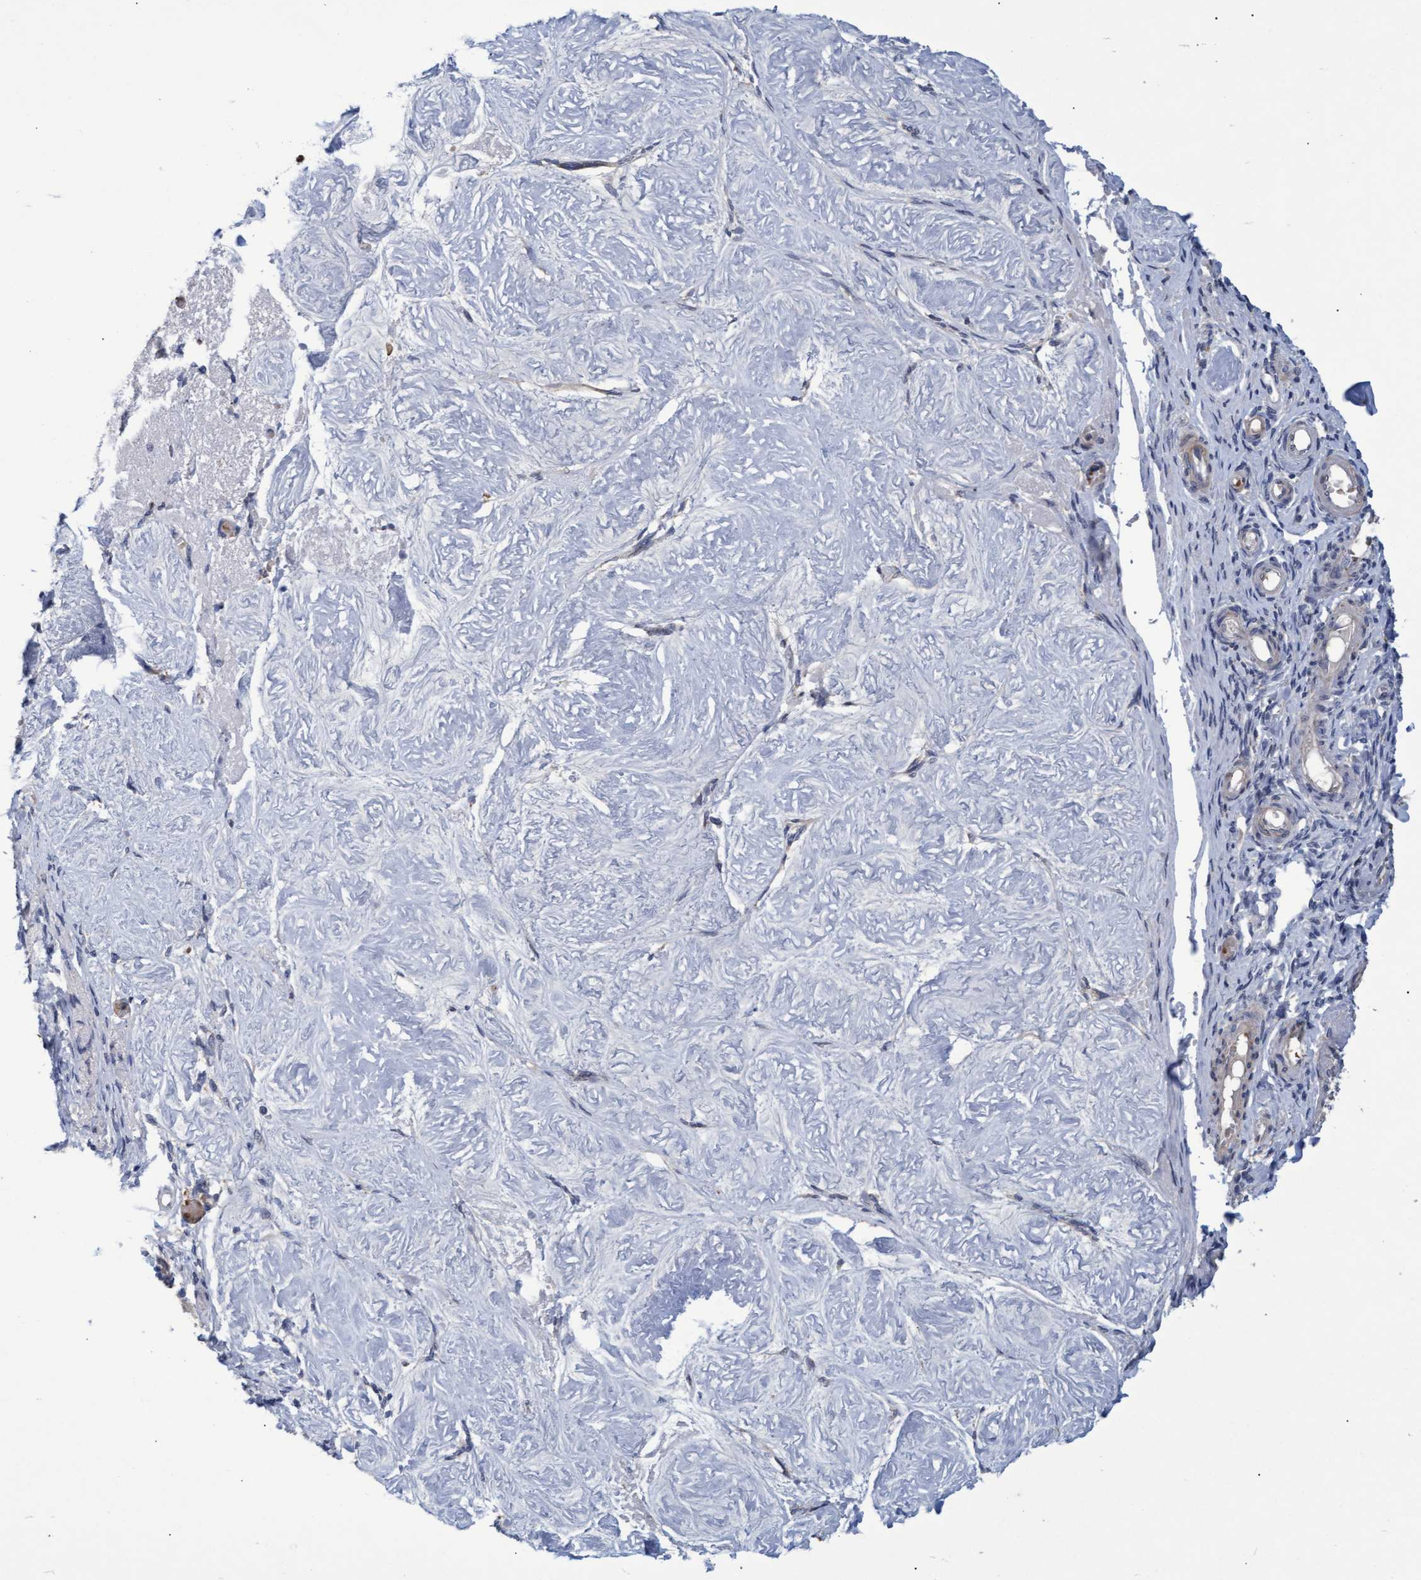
{"staining": {"intensity": "weak", "quantity": ">75%", "location": "cytoplasmic/membranous"}, "tissue": "adipose tissue", "cell_type": "Adipocytes", "image_type": "normal", "snomed": [{"axis": "morphology", "description": "Normal tissue, NOS"}, {"axis": "topography", "description": "Vascular tissue"}, {"axis": "topography", "description": "Fallopian tube"}, {"axis": "topography", "description": "Ovary"}], "caption": "Adipose tissue stained with a brown dye shows weak cytoplasmic/membranous positive expression in approximately >75% of adipocytes.", "gene": "NAA15", "patient": {"sex": "female", "age": 67}}